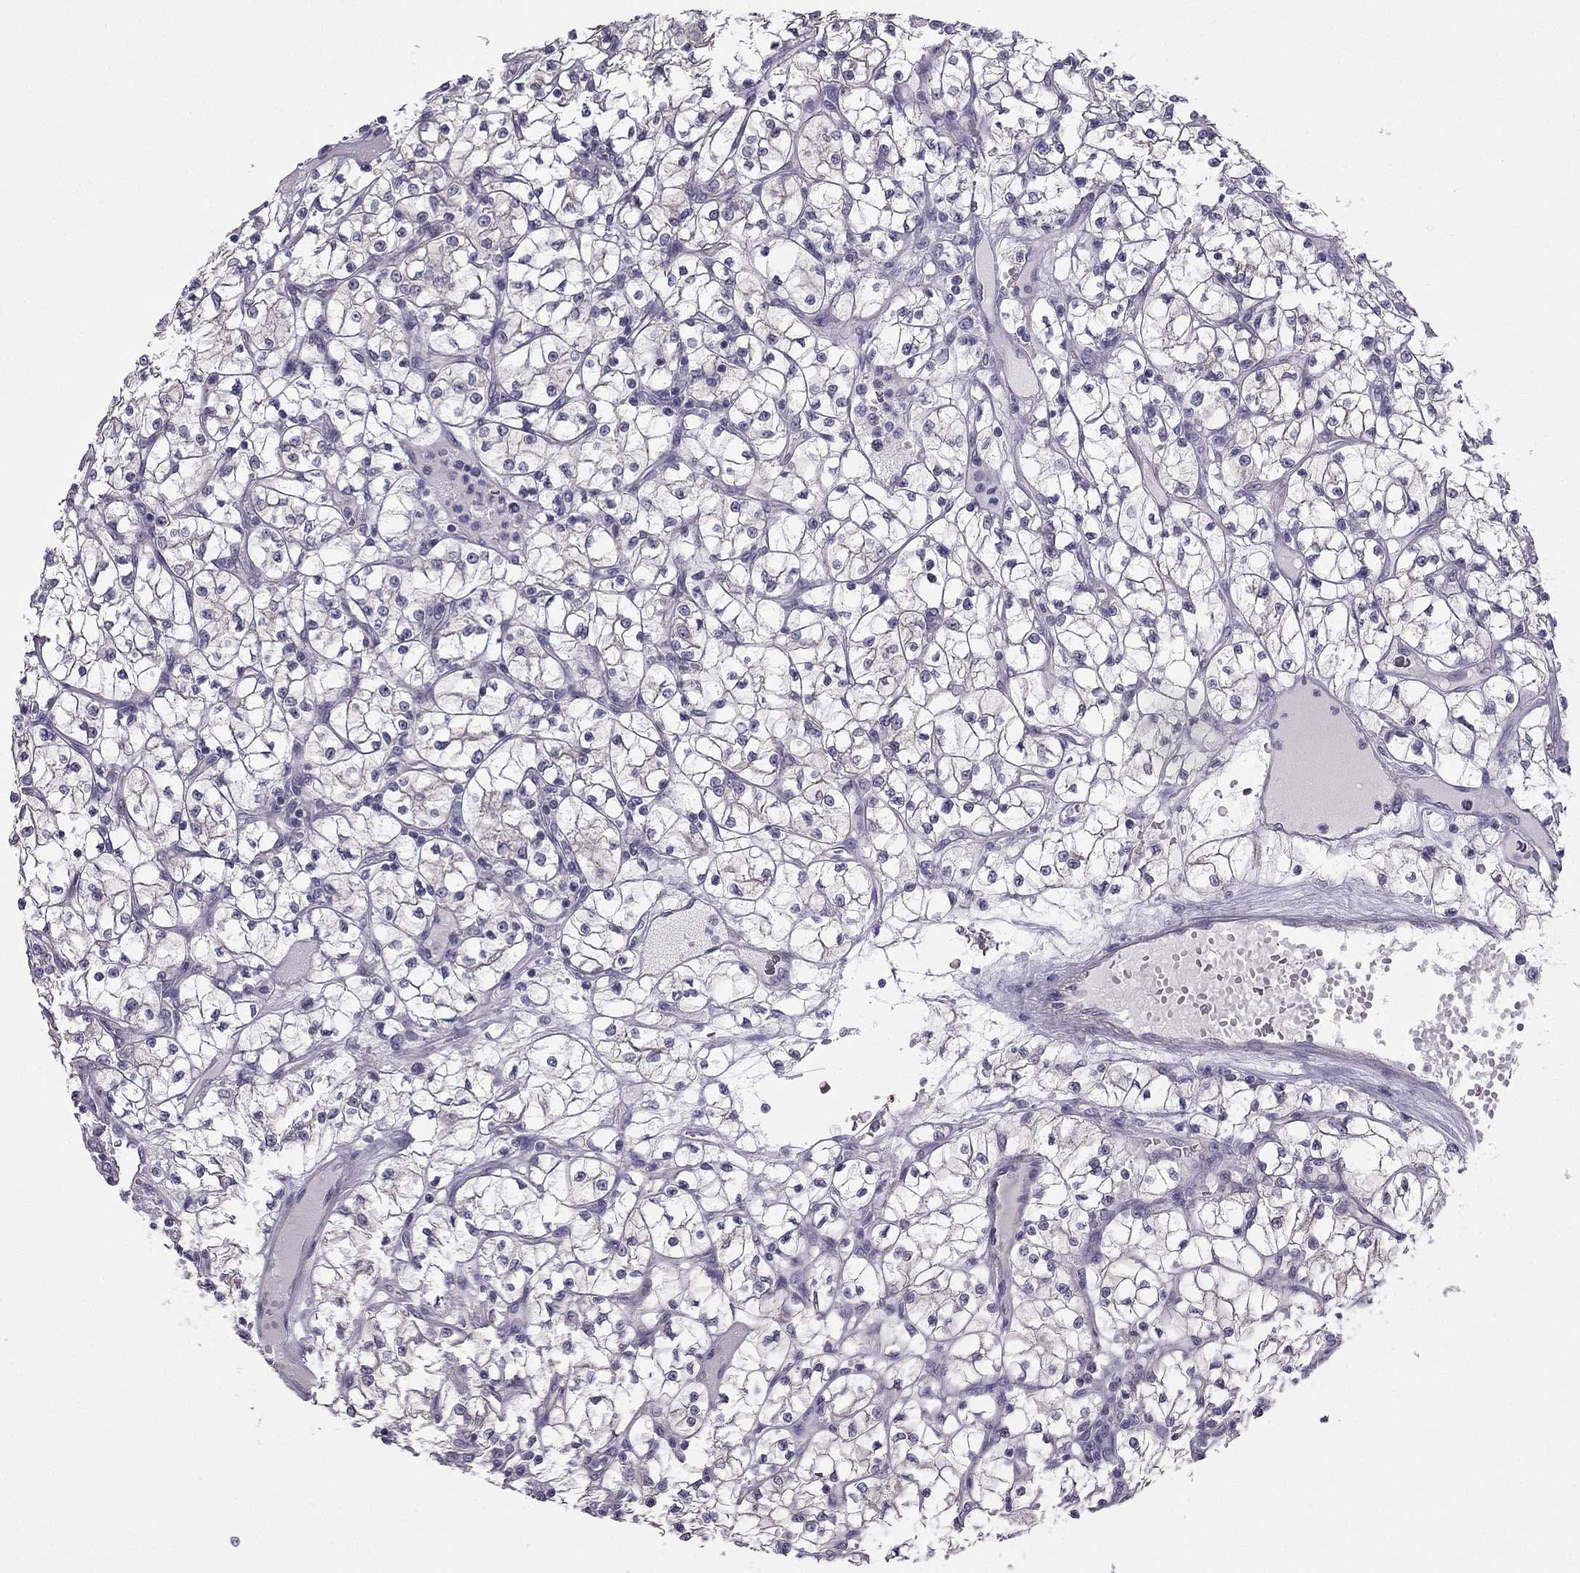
{"staining": {"intensity": "negative", "quantity": "none", "location": "none"}, "tissue": "renal cancer", "cell_type": "Tumor cells", "image_type": "cancer", "snomed": [{"axis": "morphology", "description": "Adenocarcinoma, NOS"}, {"axis": "topography", "description": "Kidney"}], "caption": "Immunohistochemistry image of neoplastic tissue: adenocarcinoma (renal) stained with DAB displays no significant protein positivity in tumor cells. (DAB (3,3'-diaminobenzidine) IHC, high magnification).", "gene": "HSFX1", "patient": {"sex": "female", "age": 64}}